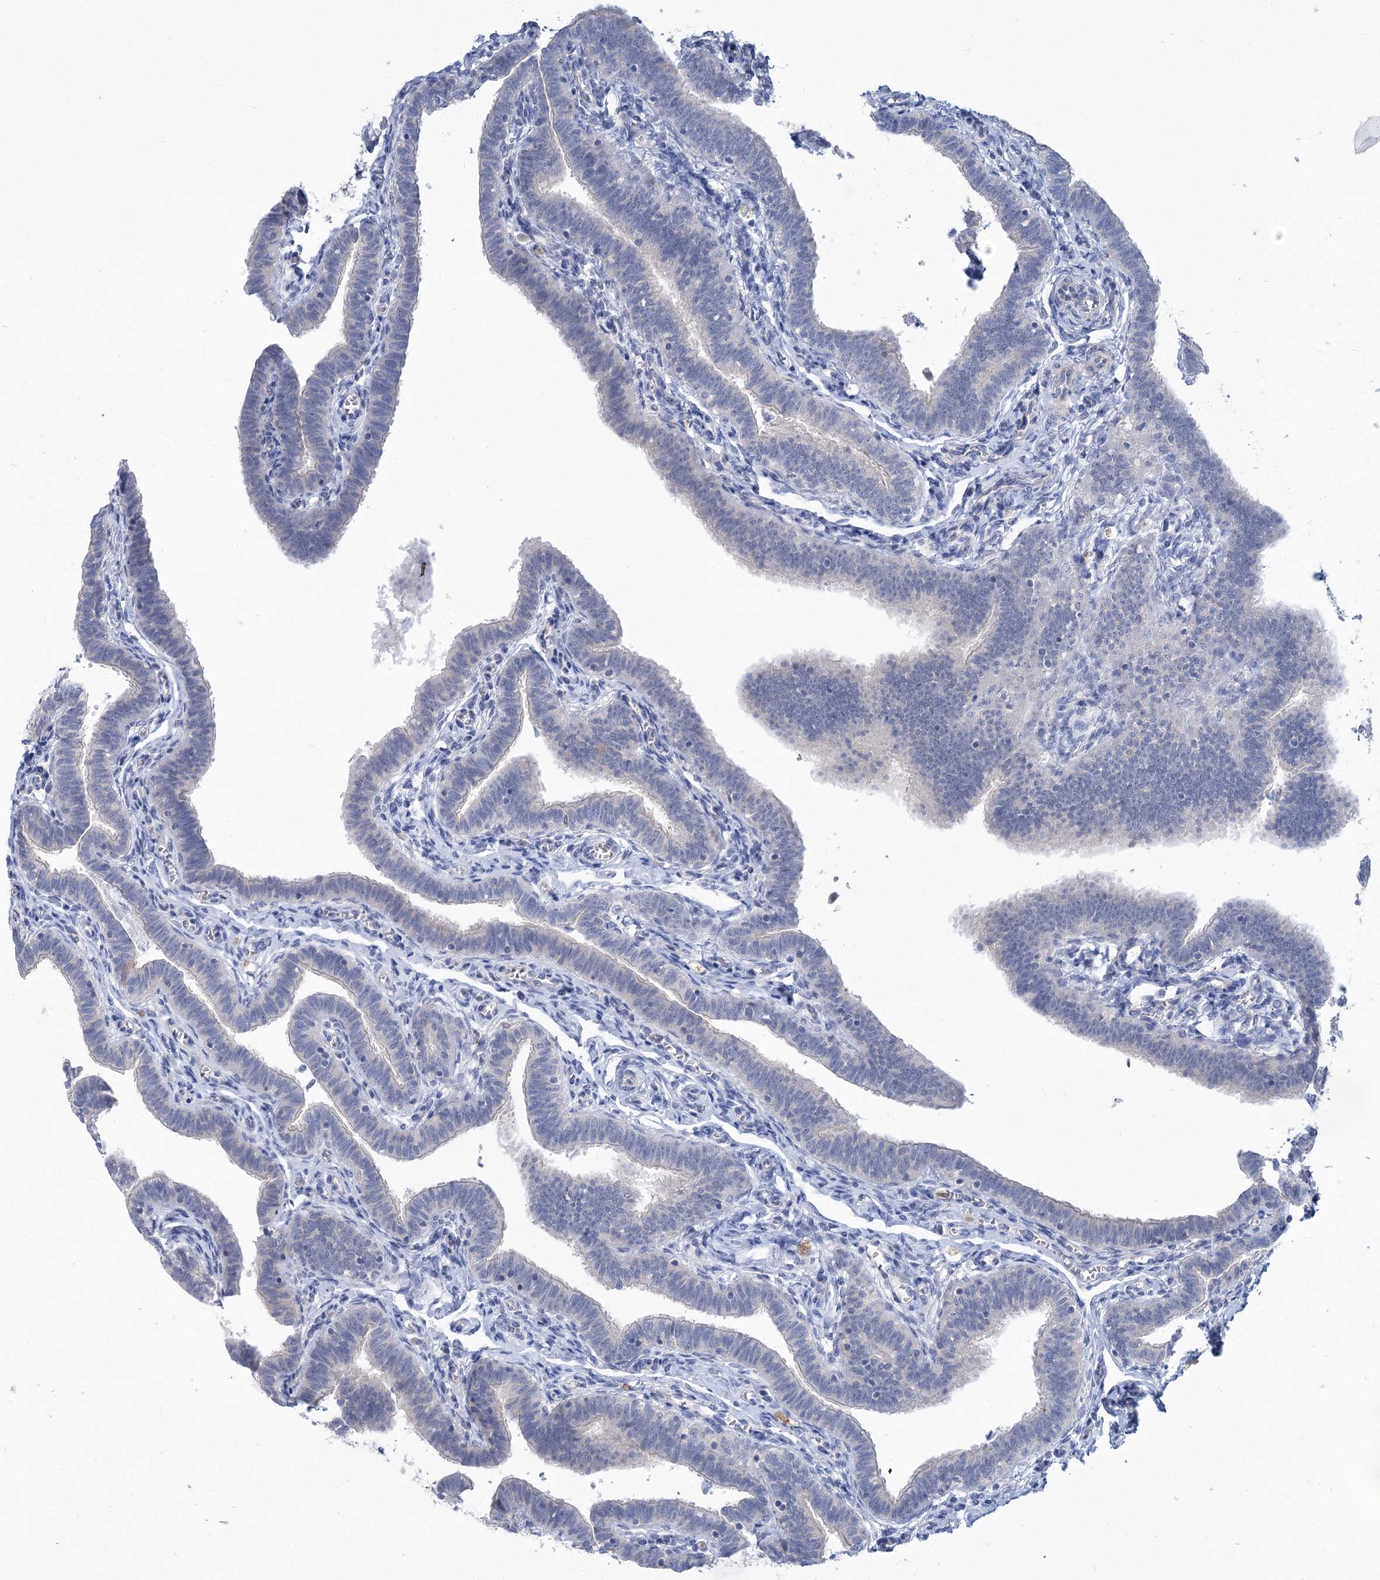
{"staining": {"intensity": "weak", "quantity": "25%-75%", "location": "cytoplasmic/membranous"}, "tissue": "fallopian tube", "cell_type": "Glandular cells", "image_type": "normal", "snomed": [{"axis": "morphology", "description": "Normal tissue, NOS"}, {"axis": "topography", "description": "Fallopian tube"}], "caption": "Fallopian tube was stained to show a protein in brown. There is low levels of weak cytoplasmic/membranous positivity in approximately 25%-75% of glandular cells. (DAB (3,3'-diaminobenzidine) = brown stain, brightfield microscopy at high magnification).", "gene": "THAP6", "patient": {"sex": "female", "age": 36}}